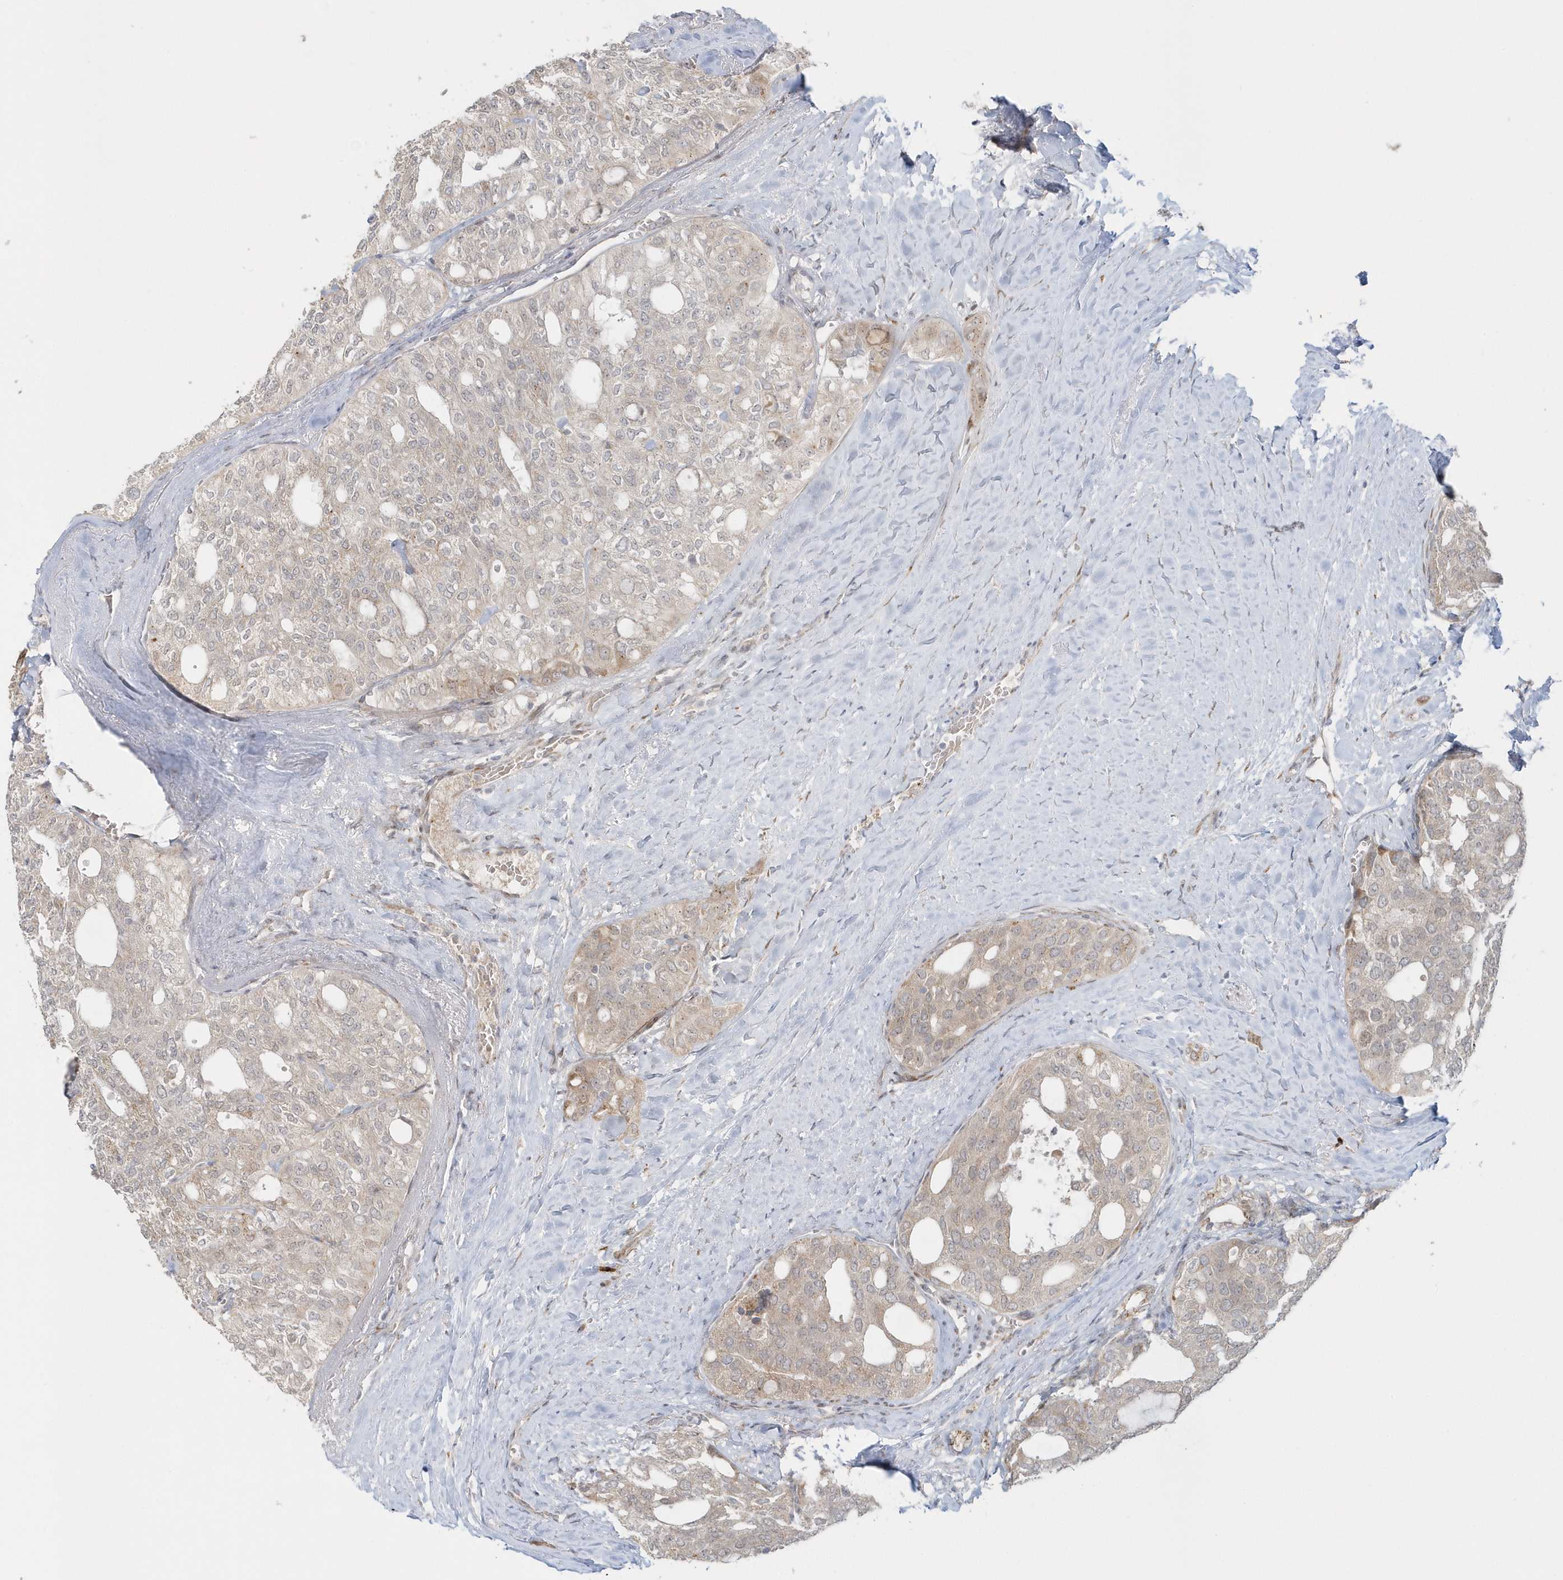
{"staining": {"intensity": "weak", "quantity": "<25%", "location": "cytoplasmic/membranous"}, "tissue": "thyroid cancer", "cell_type": "Tumor cells", "image_type": "cancer", "snomed": [{"axis": "morphology", "description": "Follicular adenoma carcinoma, NOS"}, {"axis": "topography", "description": "Thyroid gland"}], "caption": "Tumor cells show no significant protein expression in thyroid cancer.", "gene": "DHFR", "patient": {"sex": "male", "age": 75}}